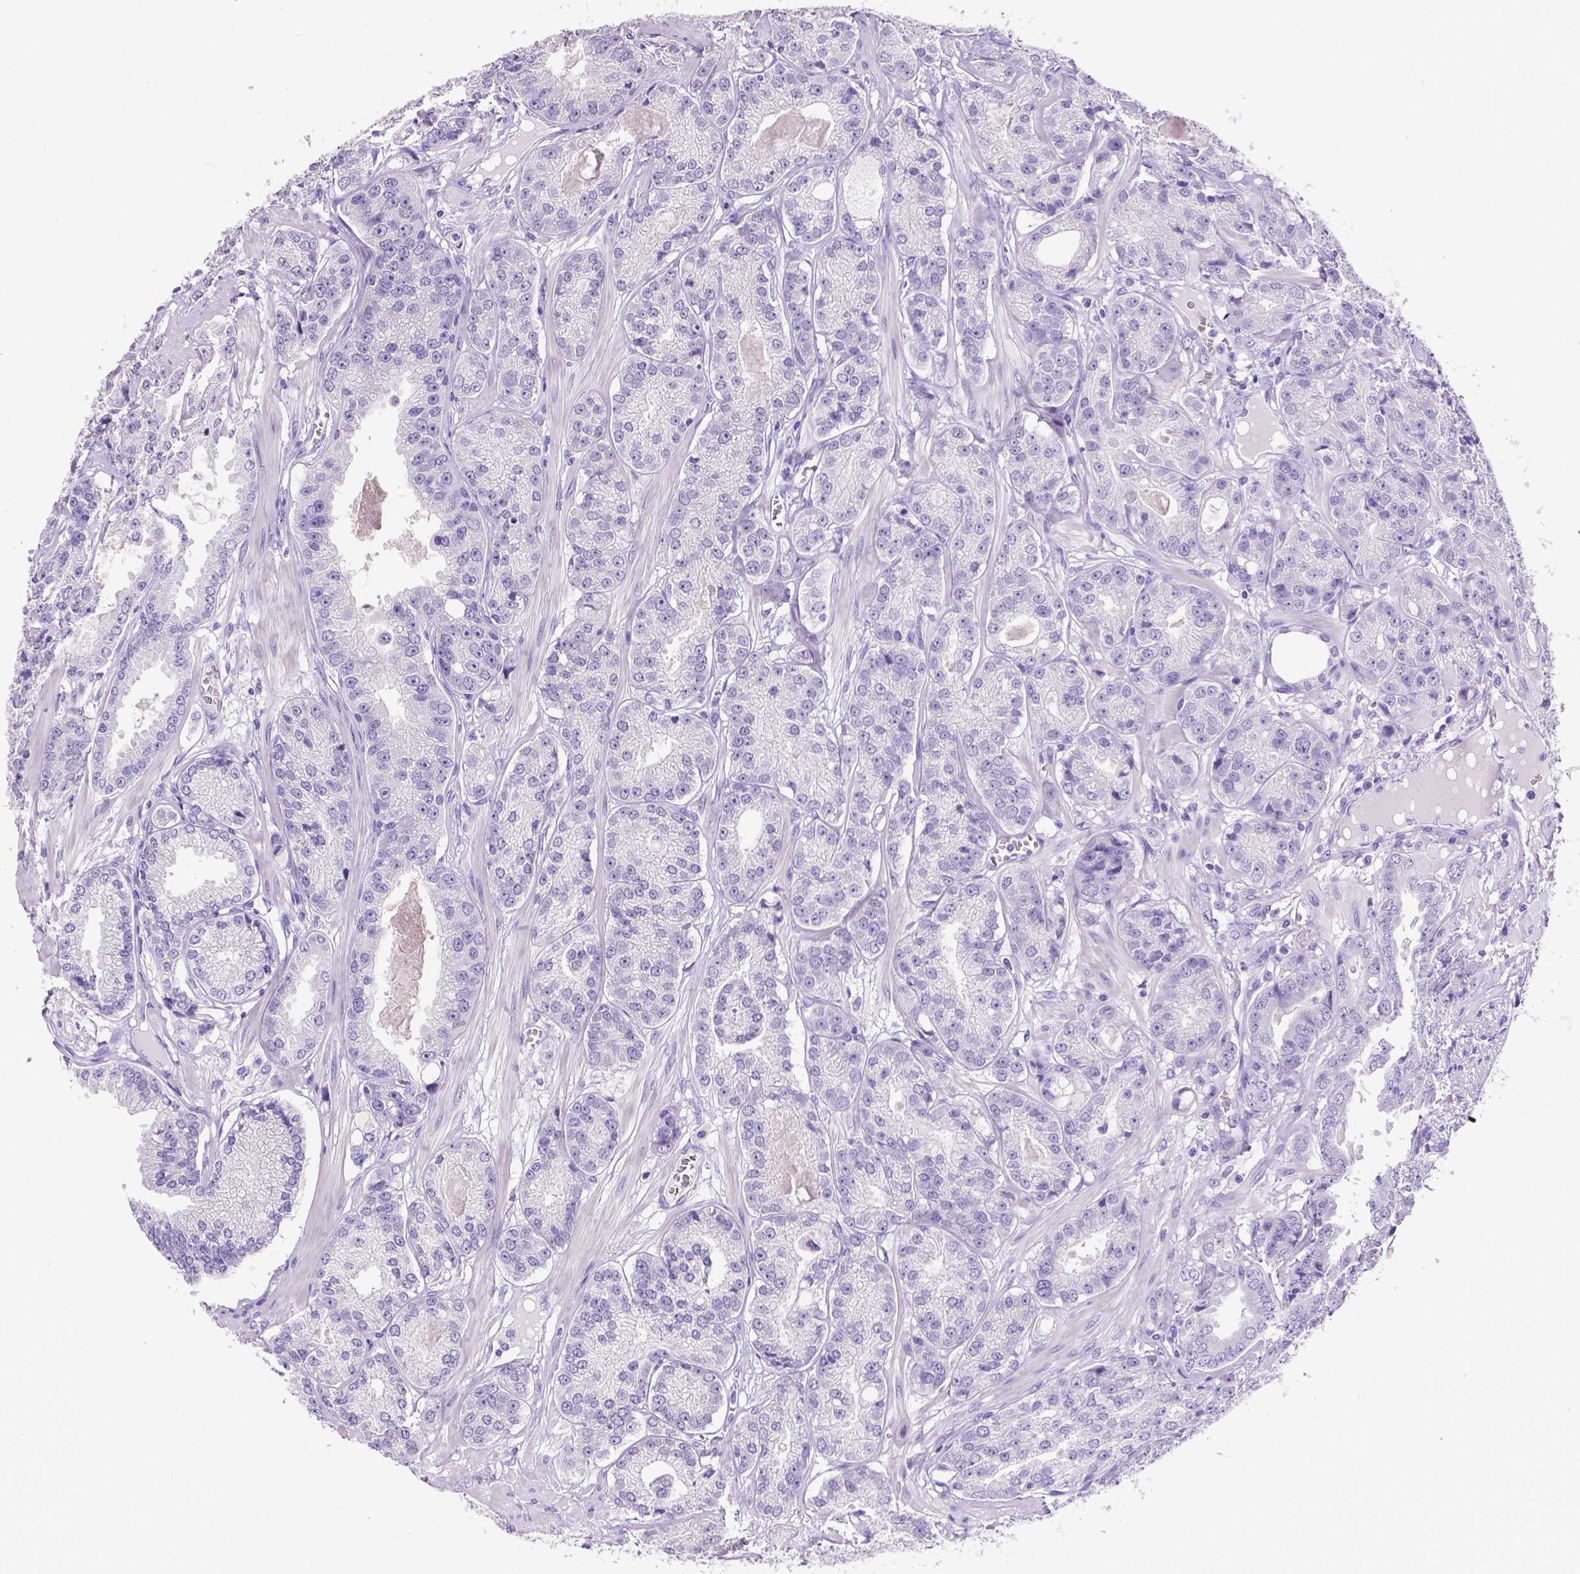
{"staining": {"intensity": "negative", "quantity": "none", "location": "none"}, "tissue": "prostate cancer", "cell_type": "Tumor cells", "image_type": "cancer", "snomed": [{"axis": "morphology", "description": "Adenocarcinoma, NOS"}, {"axis": "topography", "description": "Prostate"}], "caption": "Tumor cells show no significant positivity in prostate cancer.", "gene": "SATB2", "patient": {"sex": "male", "age": 64}}